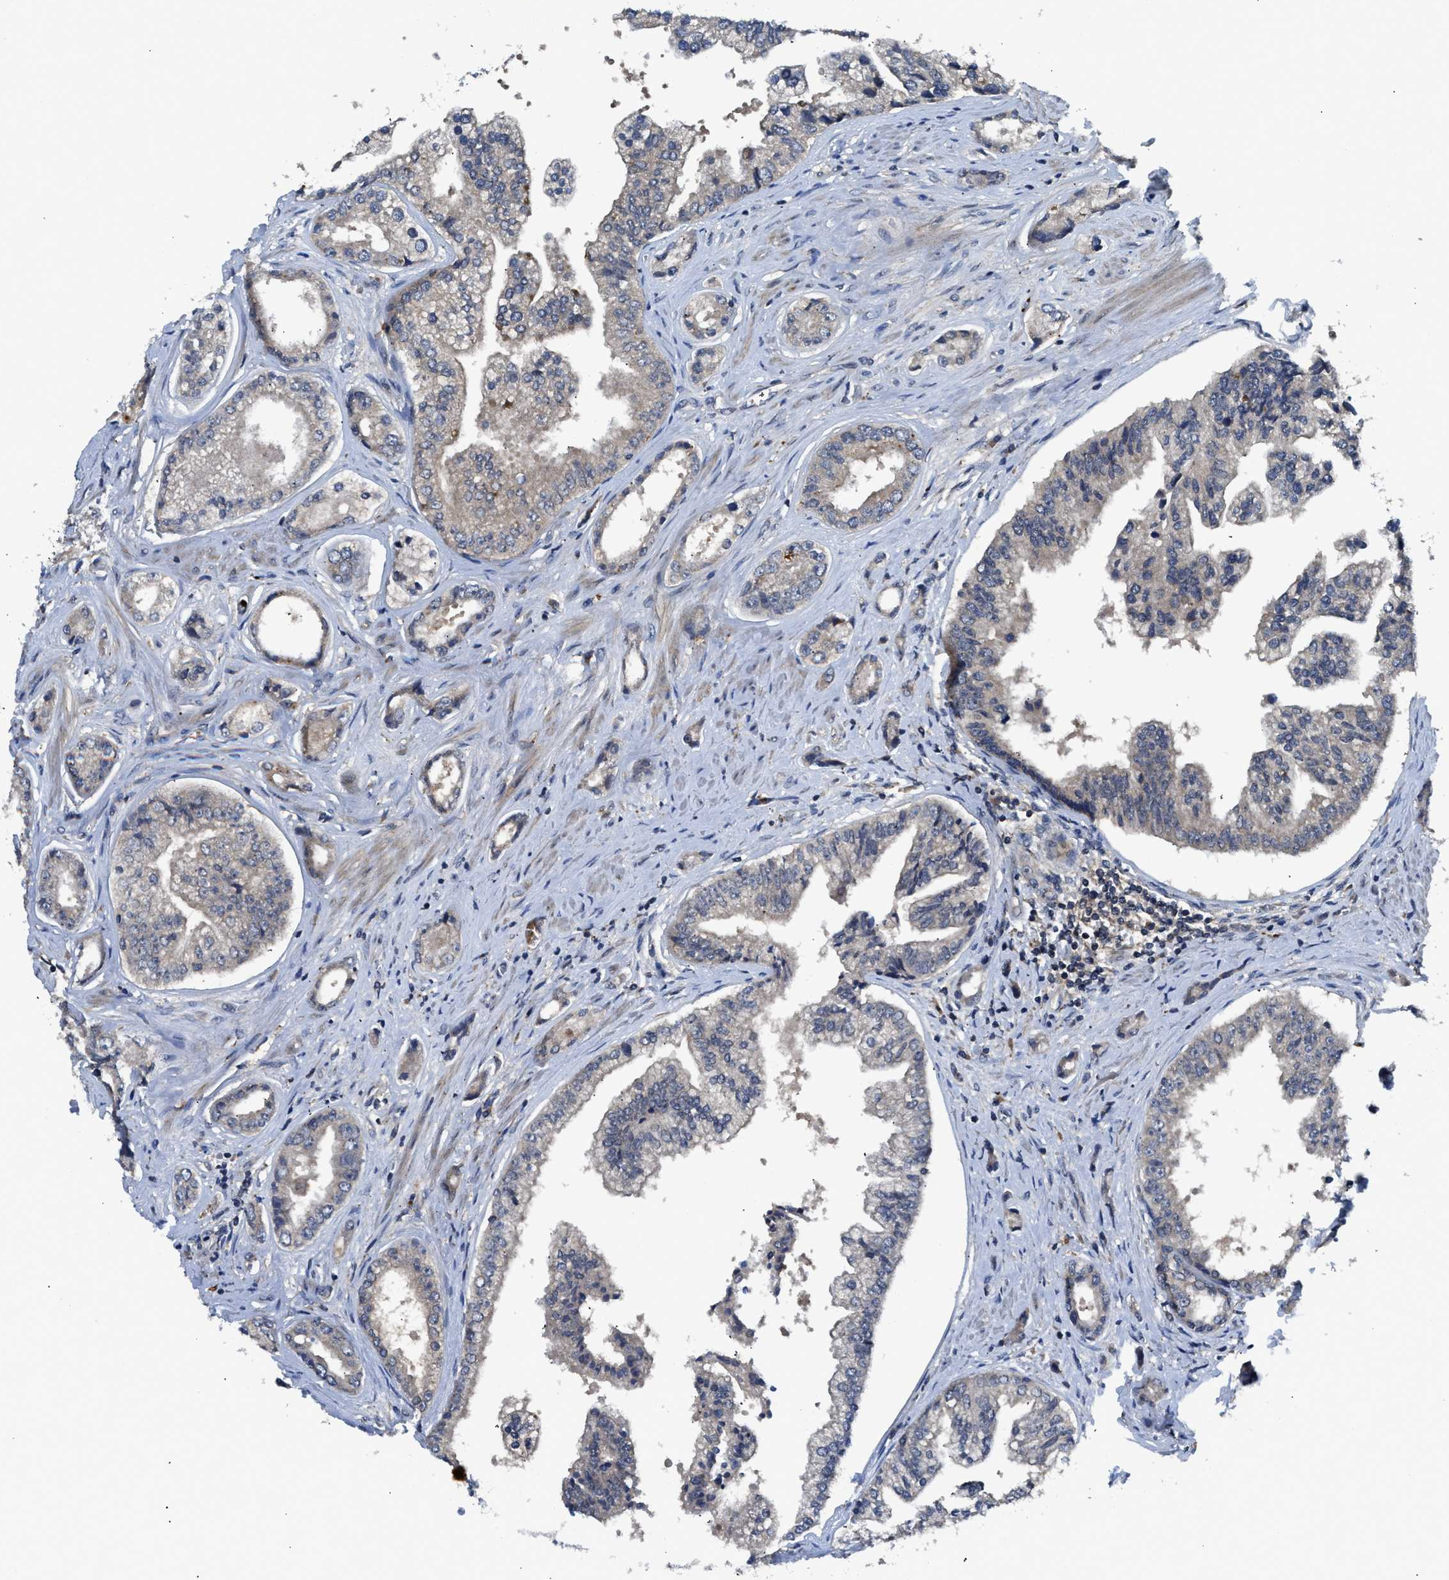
{"staining": {"intensity": "weak", "quantity": ">75%", "location": "cytoplasmic/membranous"}, "tissue": "prostate cancer", "cell_type": "Tumor cells", "image_type": "cancer", "snomed": [{"axis": "morphology", "description": "Adenocarcinoma, High grade"}, {"axis": "topography", "description": "Prostate"}], "caption": "About >75% of tumor cells in prostate cancer (high-grade adenocarcinoma) show weak cytoplasmic/membranous protein expression as visualized by brown immunohistochemical staining.", "gene": "PDE7A", "patient": {"sex": "male", "age": 61}}